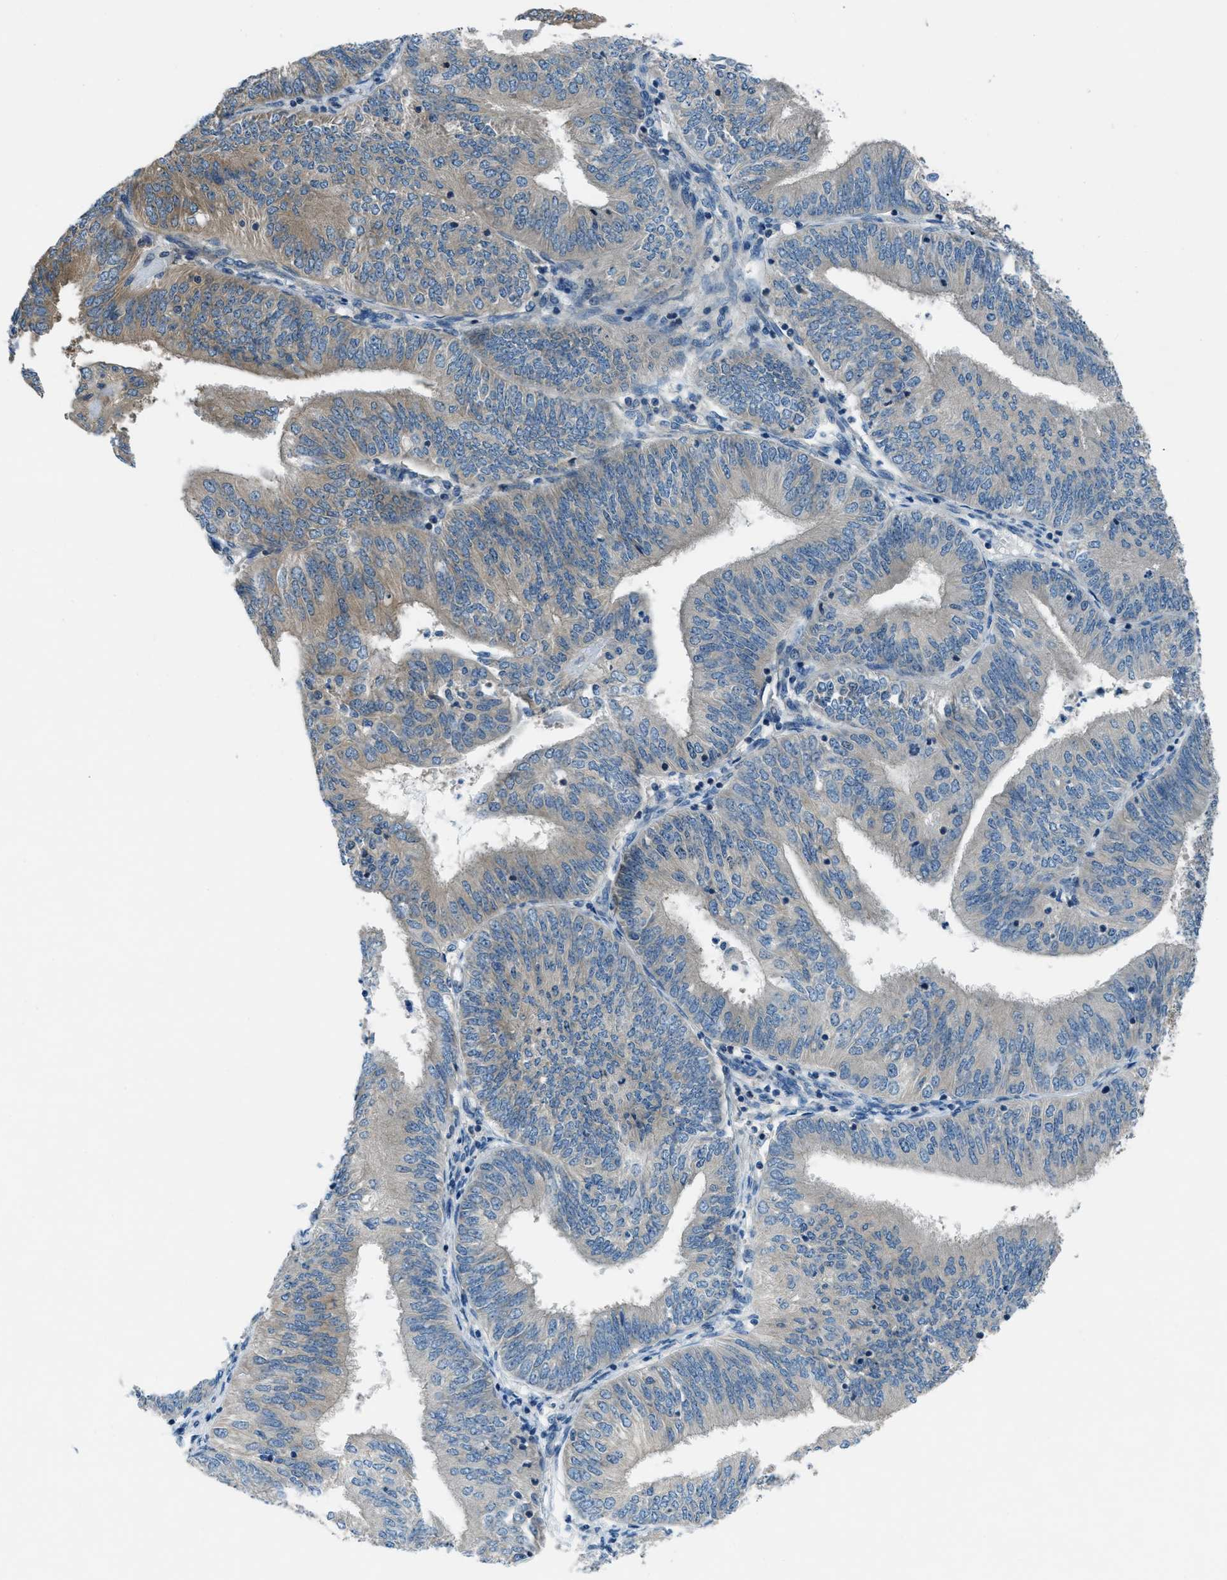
{"staining": {"intensity": "moderate", "quantity": "25%-75%", "location": "cytoplasmic/membranous"}, "tissue": "endometrial cancer", "cell_type": "Tumor cells", "image_type": "cancer", "snomed": [{"axis": "morphology", "description": "Adenocarcinoma, NOS"}, {"axis": "topography", "description": "Endometrium"}], "caption": "This is an image of IHC staining of endometrial adenocarcinoma, which shows moderate staining in the cytoplasmic/membranous of tumor cells.", "gene": "ARFGAP2", "patient": {"sex": "female", "age": 58}}